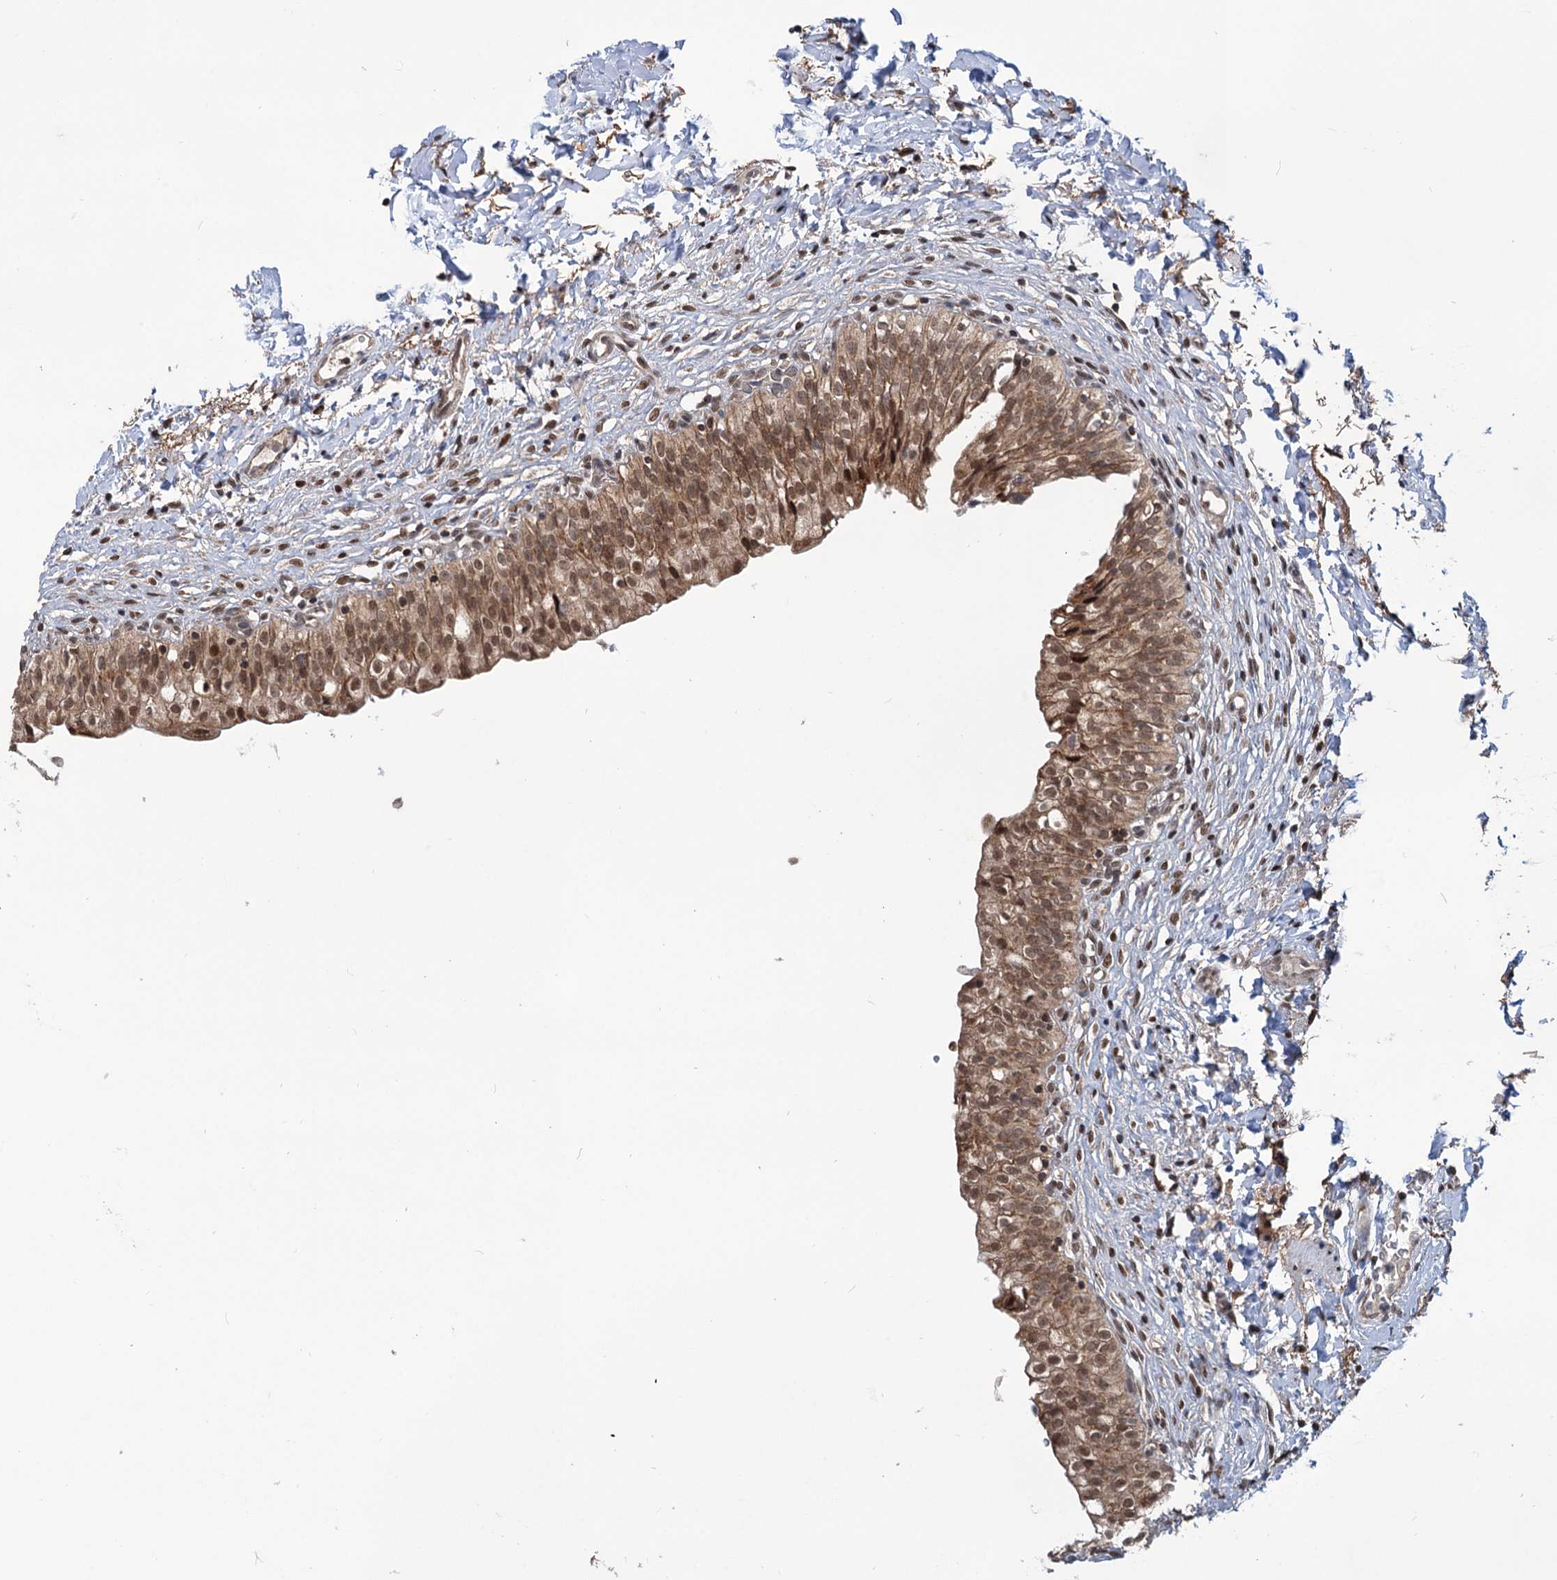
{"staining": {"intensity": "moderate", "quantity": ">75%", "location": "cytoplasmic/membranous,nuclear"}, "tissue": "urinary bladder", "cell_type": "Urothelial cells", "image_type": "normal", "snomed": [{"axis": "morphology", "description": "Normal tissue, NOS"}, {"axis": "topography", "description": "Urinary bladder"}], "caption": "Benign urinary bladder was stained to show a protein in brown. There is medium levels of moderate cytoplasmic/membranous,nuclear positivity in about >75% of urothelial cells. (DAB (3,3'-diaminobenzidine) IHC, brown staining for protein, blue staining for nuclei).", "gene": "PHC3", "patient": {"sex": "male", "age": 55}}